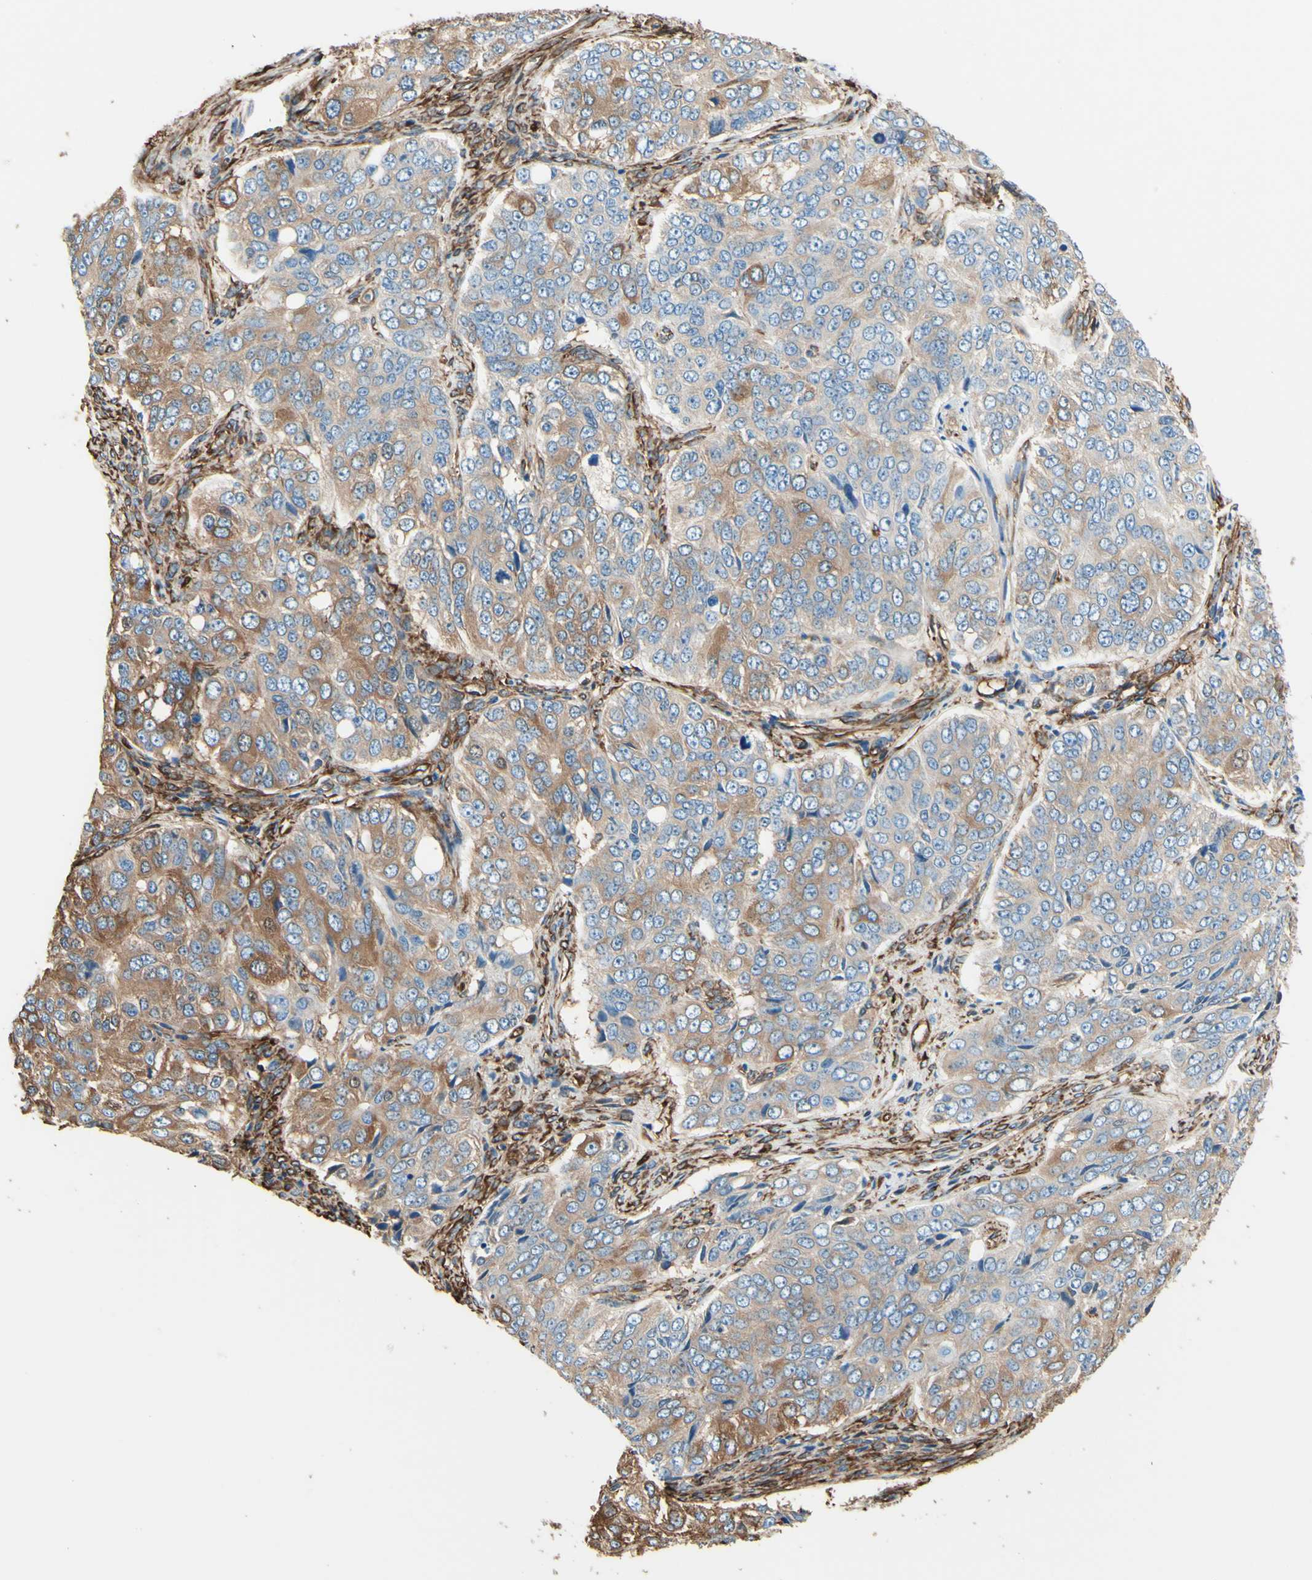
{"staining": {"intensity": "moderate", "quantity": ">75%", "location": "cytoplasmic/membranous"}, "tissue": "ovarian cancer", "cell_type": "Tumor cells", "image_type": "cancer", "snomed": [{"axis": "morphology", "description": "Carcinoma, endometroid"}, {"axis": "topography", "description": "Ovary"}], "caption": "Protein expression analysis of human endometroid carcinoma (ovarian) reveals moderate cytoplasmic/membranous expression in approximately >75% of tumor cells.", "gene": "DPYSL3", "patient": {"sex": "female", "age": 51}}